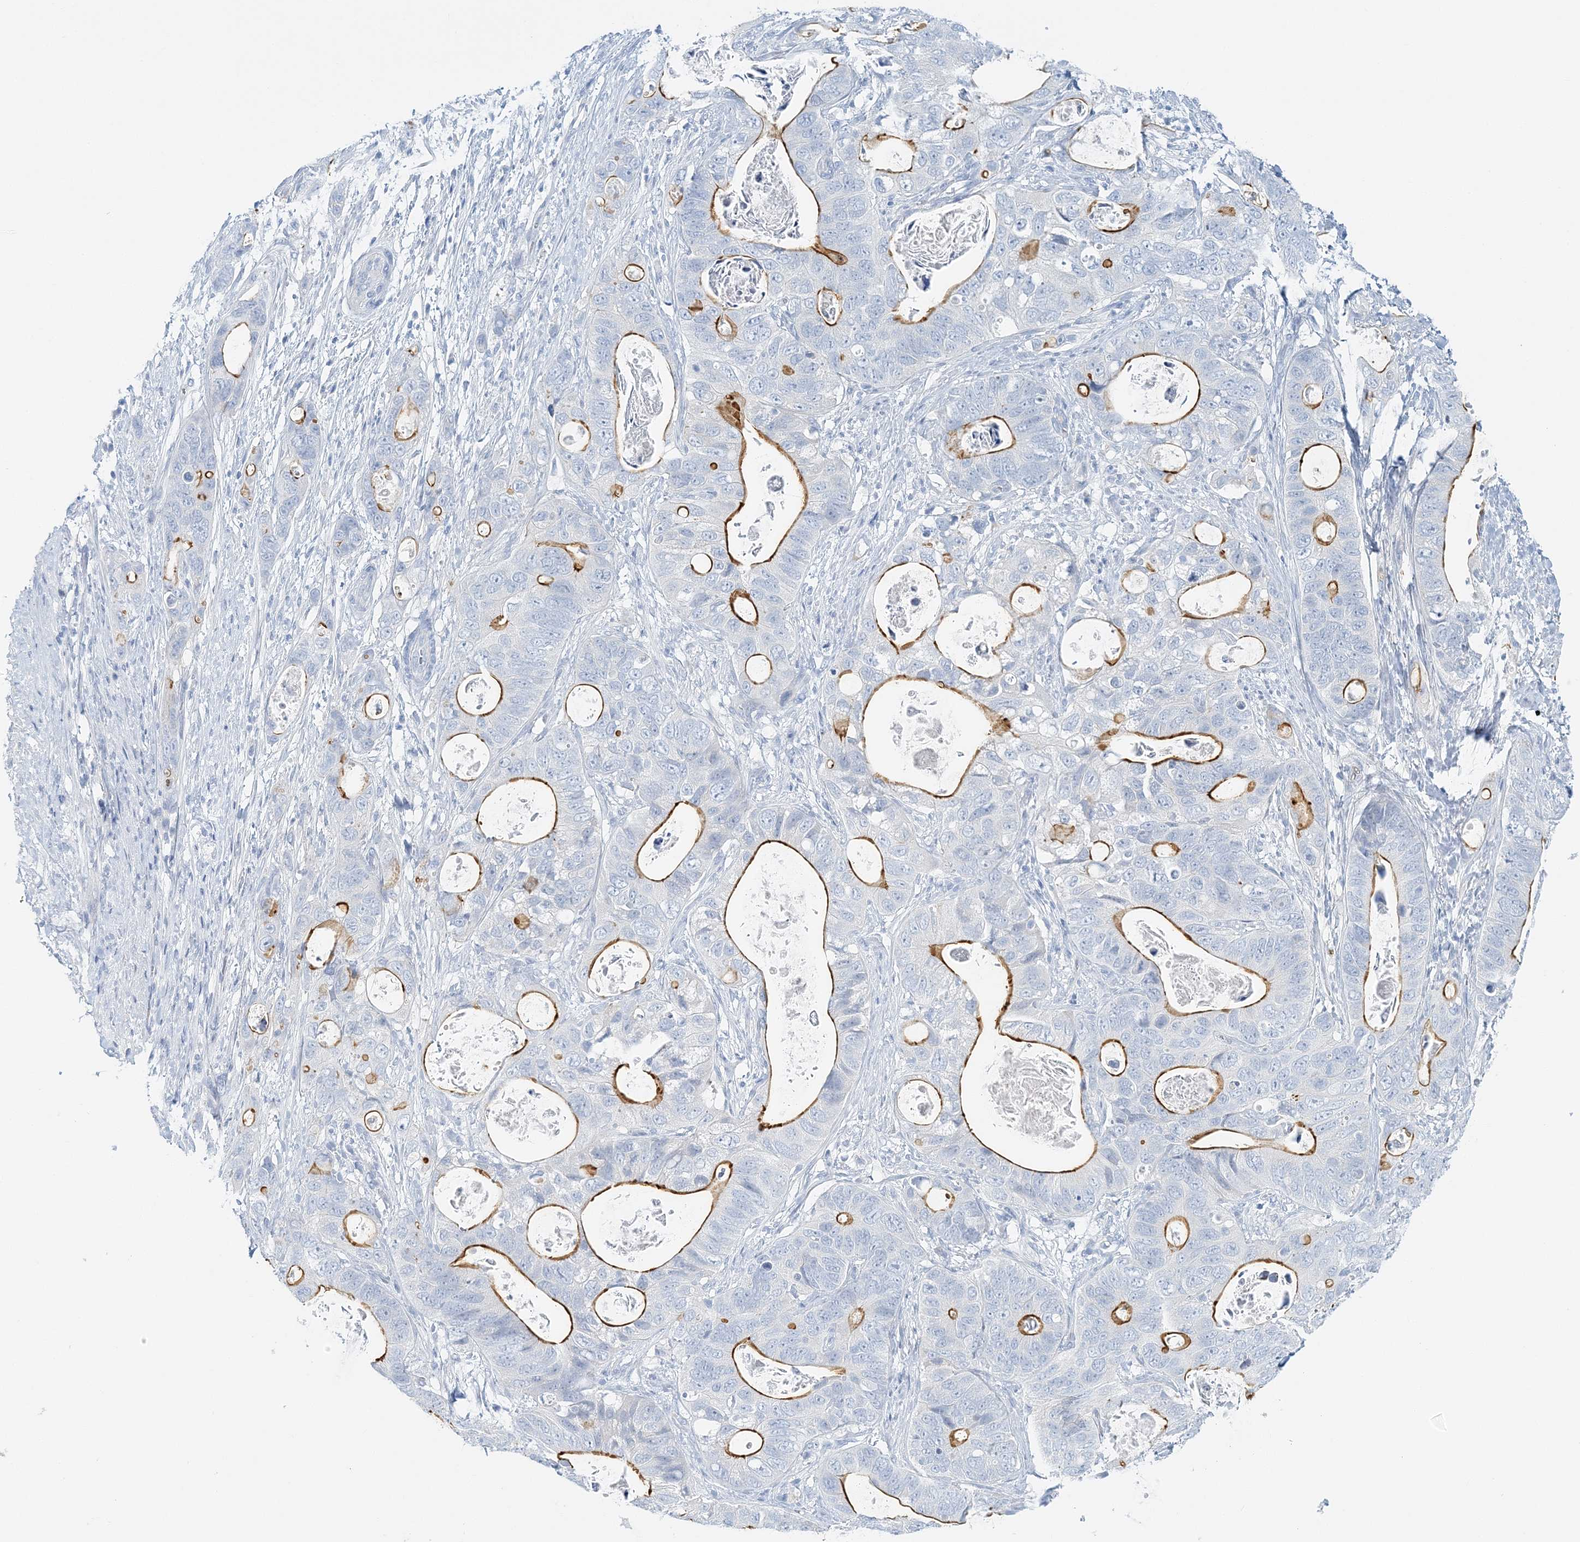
{"staining": {"intensity": "moderate", "quantity": ">75%", "location": "cytoplasmic/membranous"}, "tissue": "stomach cancer", "cell_type": "Tumor cells", "image_type": "cancer", "snomed": [{"axis": "morphology", "description": "Adenocarcinoma, NOS"}, {"axis": "topography", "description": "Stomach"}], "caption": "A brown stain shows moderate cytoplasmic/membranous expression of a protein in human stomach adenocarcinoma tumor cells. The protein of interest is stained brown, and the nuclei are stained in blue (DAB (3,3'-diaminobenzidine) IHC with brightfield microscopy, high magnification).", "gene": "VILL", "patient": {"sex": "female", "age": 89}}